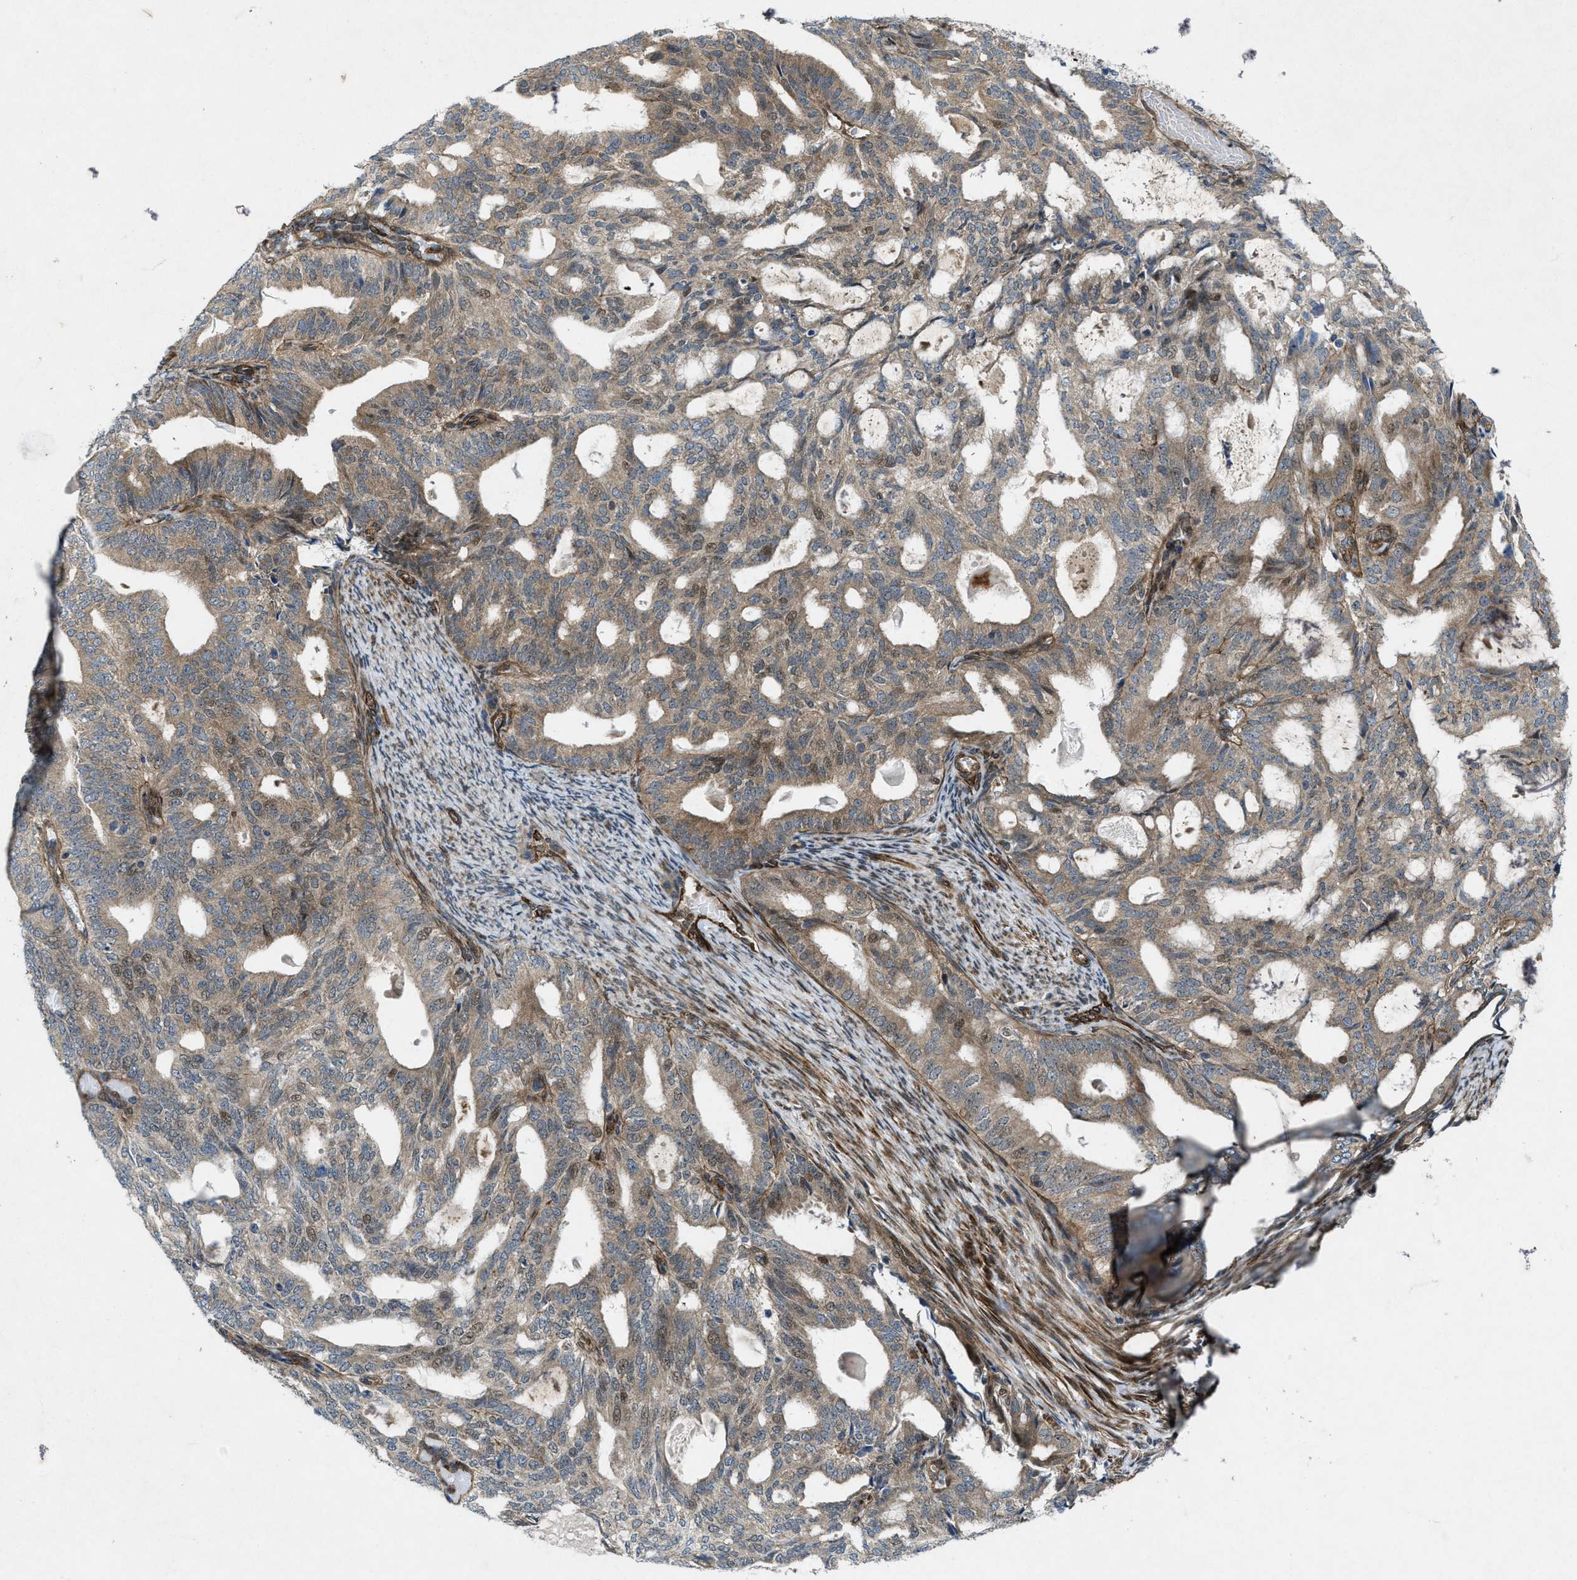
{"staining": {"intensity": "weak", "quantity": ">75%", "location": "cytoplasmic/membranous"}, "tissue": "endometrial cancer", "cell_type": "Tumor cells", "image_type": "cancer", "snomed": [{"axis": "morphology", "description": "Adenocarcinoma, NOS"}, {"axis": "topography", "description": "Endometrium"}], "caption": "Brown immunohistochemical staining in adenocarcinoma (endometrial) demonstrates weak cytoplasmic/membranous staining in approximately >75% of tumor cells. The staining was performed using DAB (3,3'-diaminobenzidine) to visualize the protein expression in brown, while the nuclei were stained in blue with hematoxylin (Magnification: 20x).", "gene": "URGCP", "patient": {"sex": "female", "age": 58}}